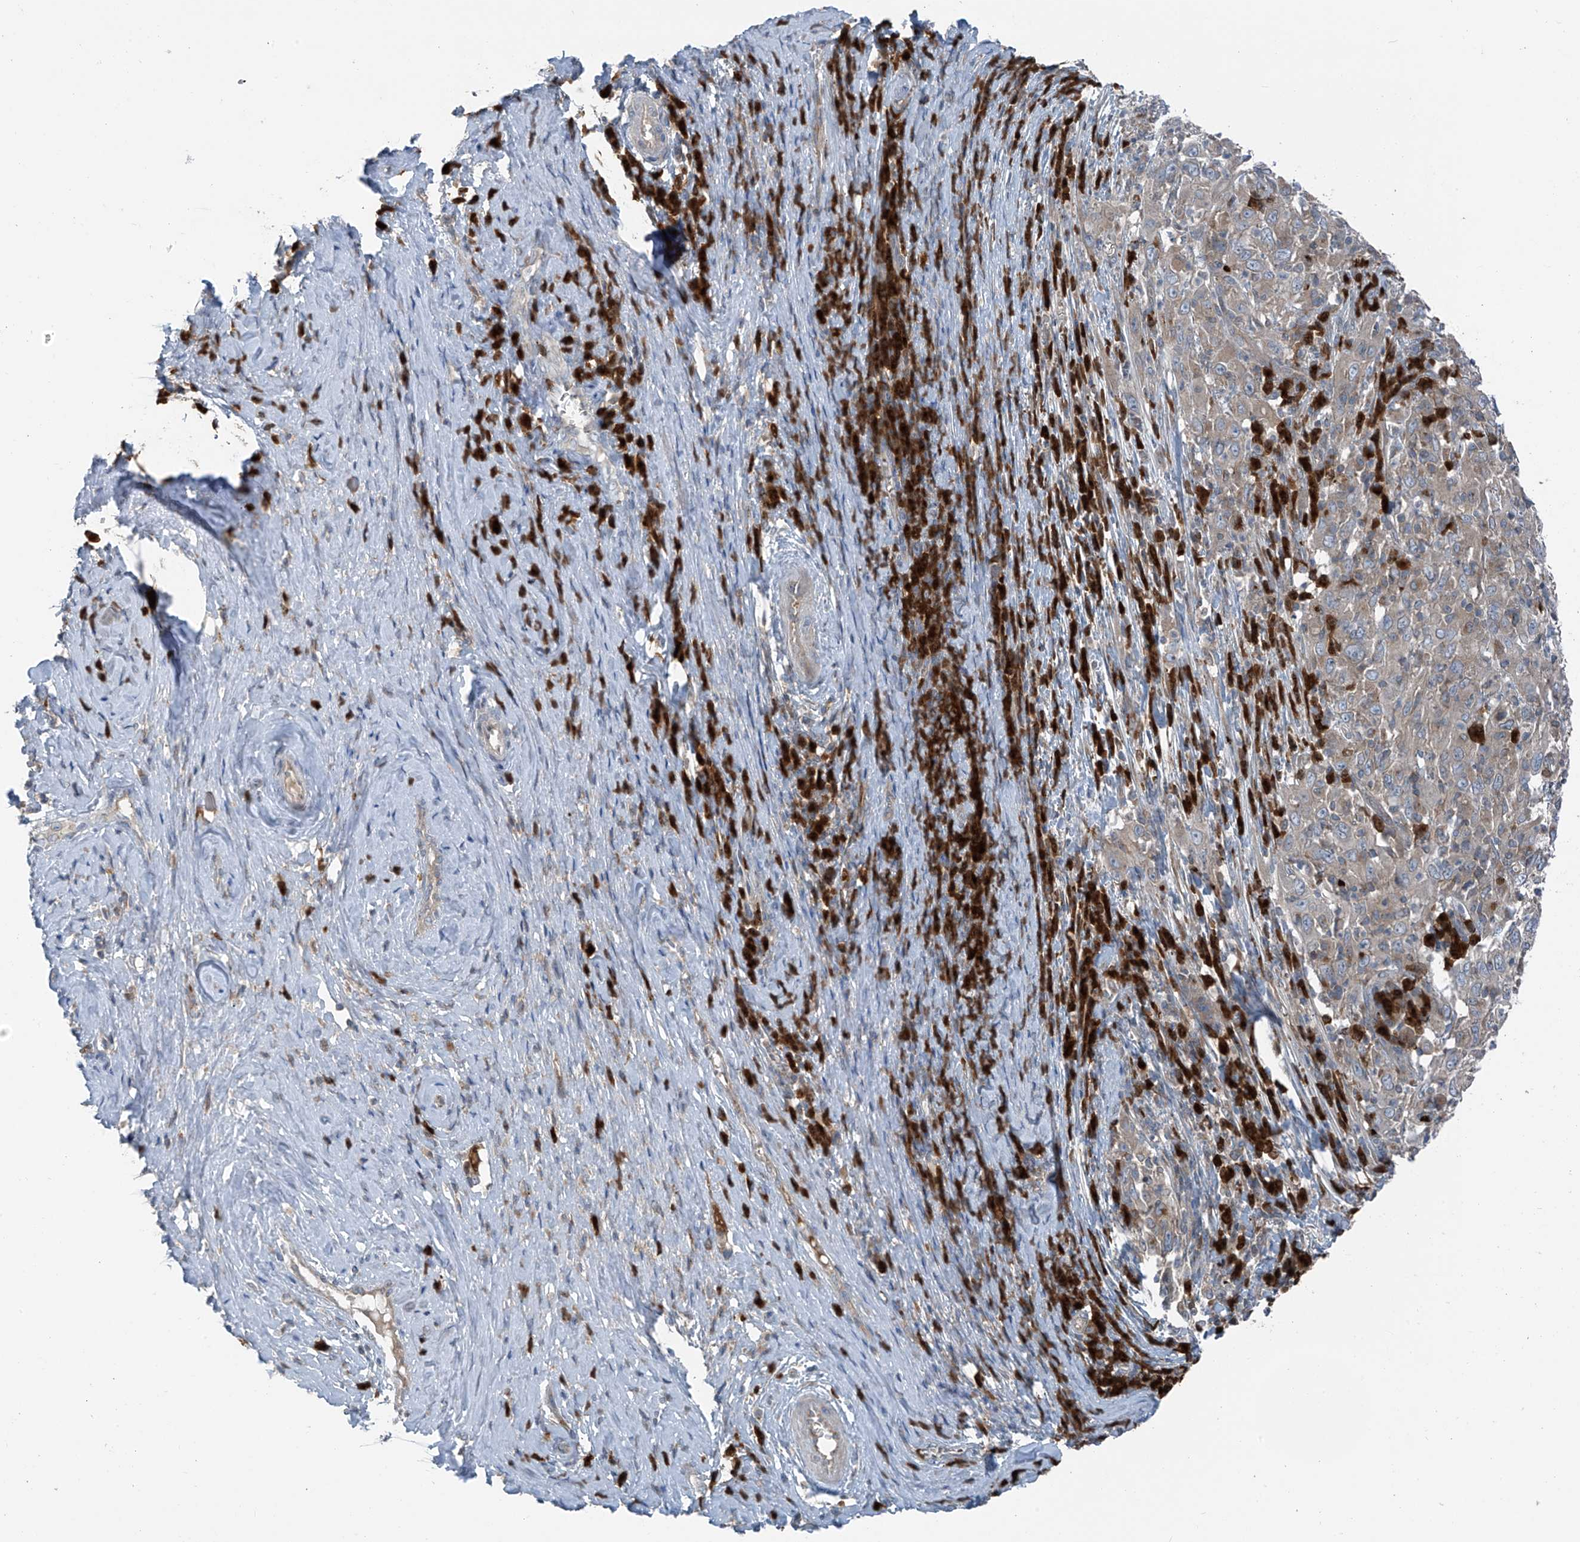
{"staining": {"intensity": "weak", "quantity": "<25%", "location": "cytoplasmic/membranous"}, "tissue": "cervical cancer", "cell_type": "Tumor cells", "image_type": "cancer", "snomed": [{"axis": "morphology", "description": "Squamous cell carcinoma, NOS"}, {"axis": "topography", "description": "Cervix"}], "caption": "Human cervical squamous cell carcinoma stained for a protein using immunohistochemistry (IHC) reveals no positivity in tumor cells.", "gene": "SLC12A6", "patient": {"sex": "female", "age": 46}}